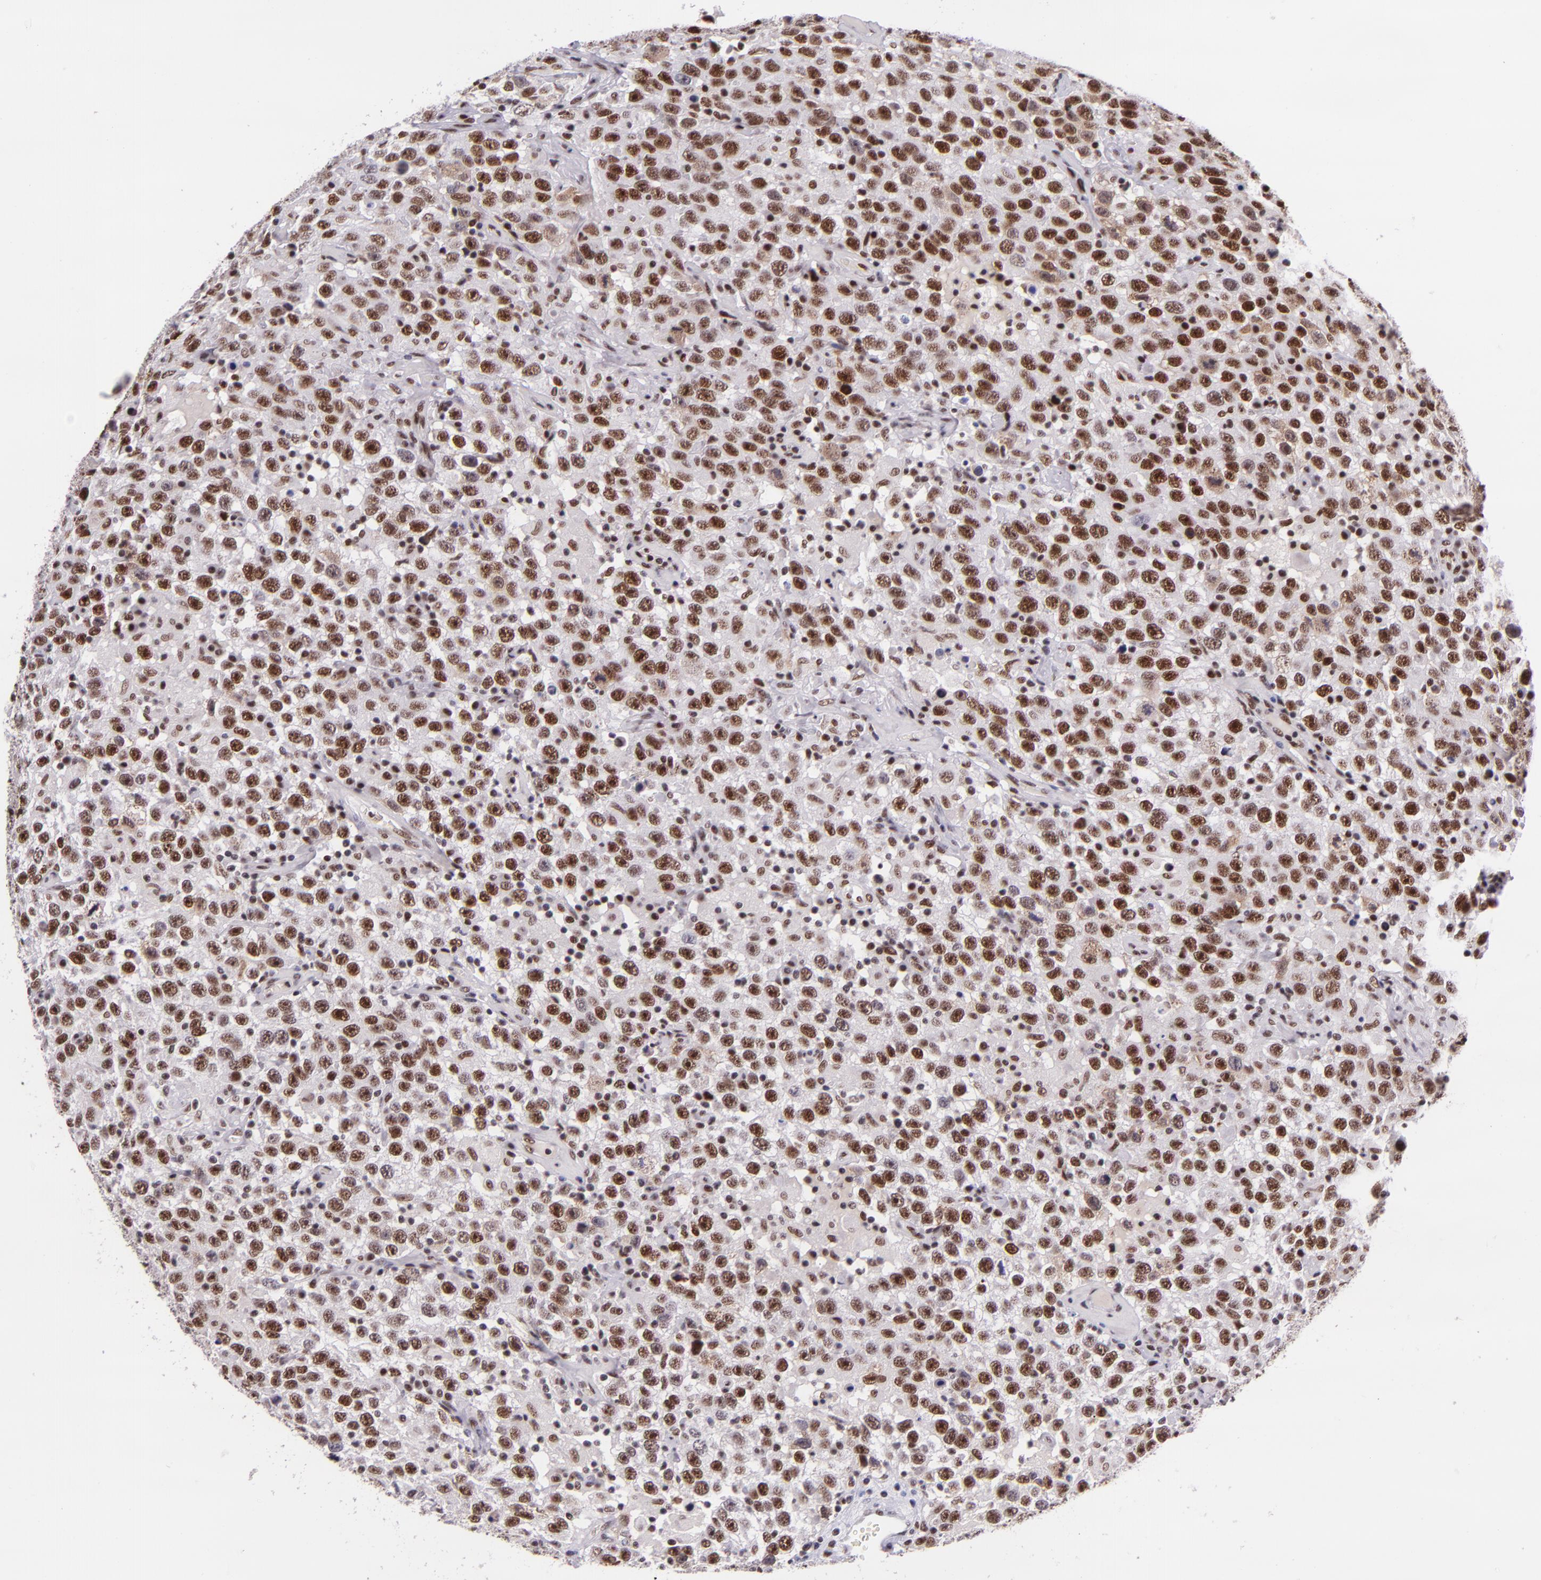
{"staining": {"intensity": "moderate", "quantity": ">75%", "location": "nuclear"}, "tissue": "testis cancer", "cell_type": "Tumor cells", "image_type": "cancer", "snomed": [{"axis": "morphology", "description": "Seminoma, NOS"}, {"axis": "topography", "description": "Testis"}], "caption": "IHC micrograph of testis seminoma stained for a protein (brown), which reveals medium levels of moderate nuclear expression in approximately >75% of tumor cells.", "gene": "GPKOW", "patient": {"sex": "male", "age": 41}}